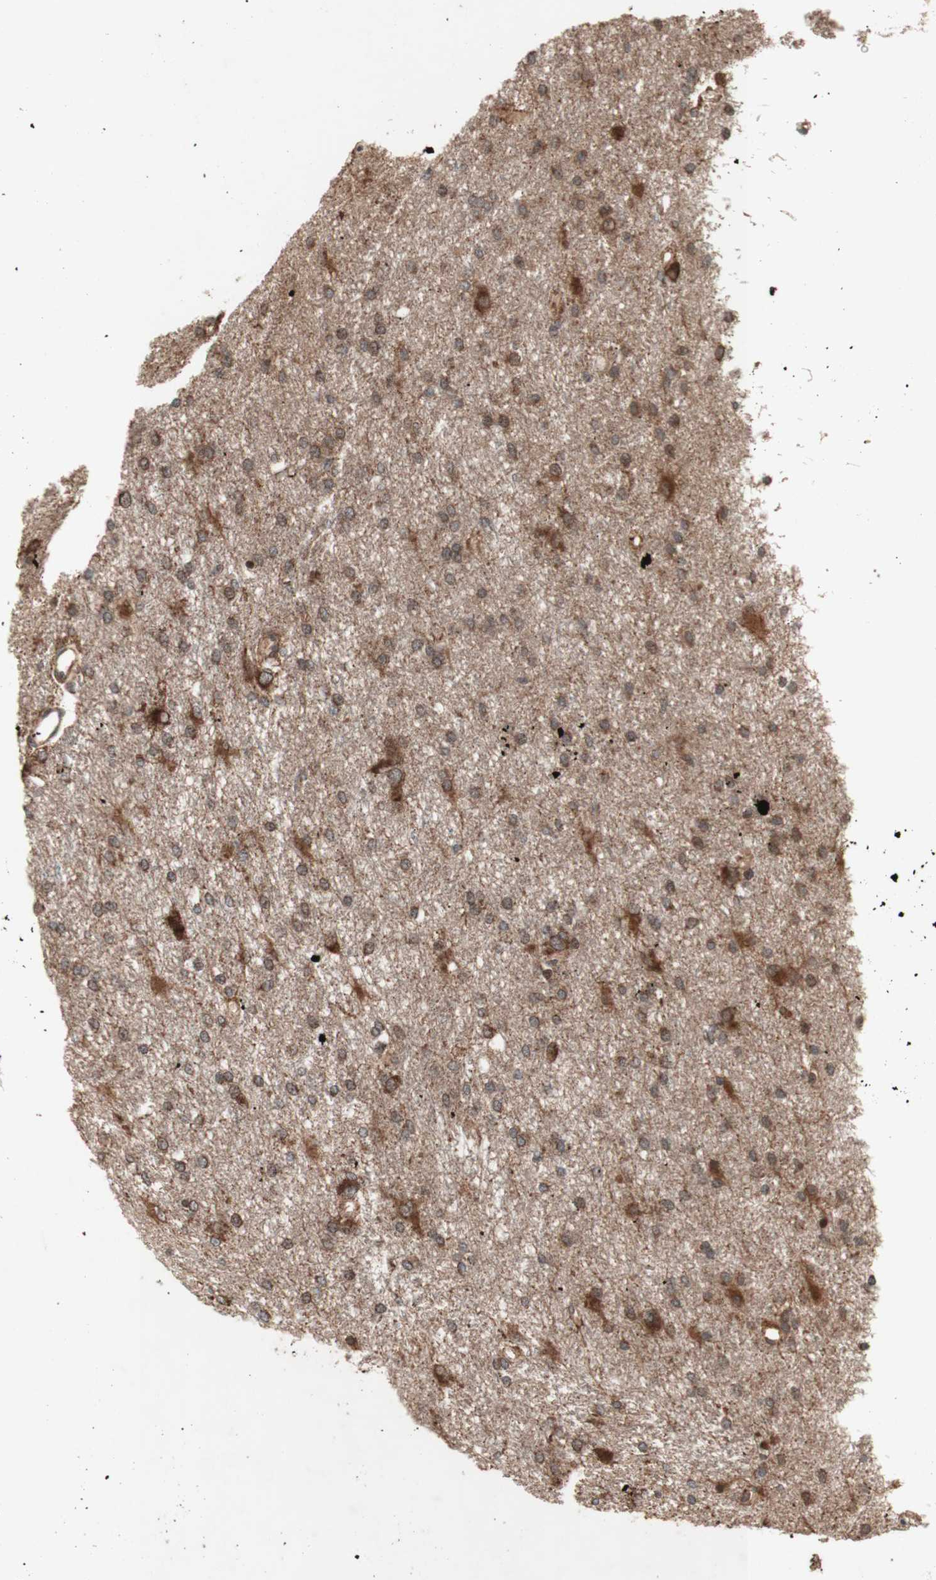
{"staining": {"intensity": "moderate", "quantity": ">75%", "location": "cytoplasmic/membranous"}, "tissue": "glioma", "cell_type": "Tumor cells", "image_type": "cancer", "snomed": [{"axis": "morphology", "description": "Glioma, malignant, High grade"}, {"axis": "topography", "description": "Brain"}], "caption": "Malignant high-grade glioma stained with a protein marker exhibits moderate staining in tumor cells.", "gene": "DDOST", "patient": {"sex": "female", "age": 59}}